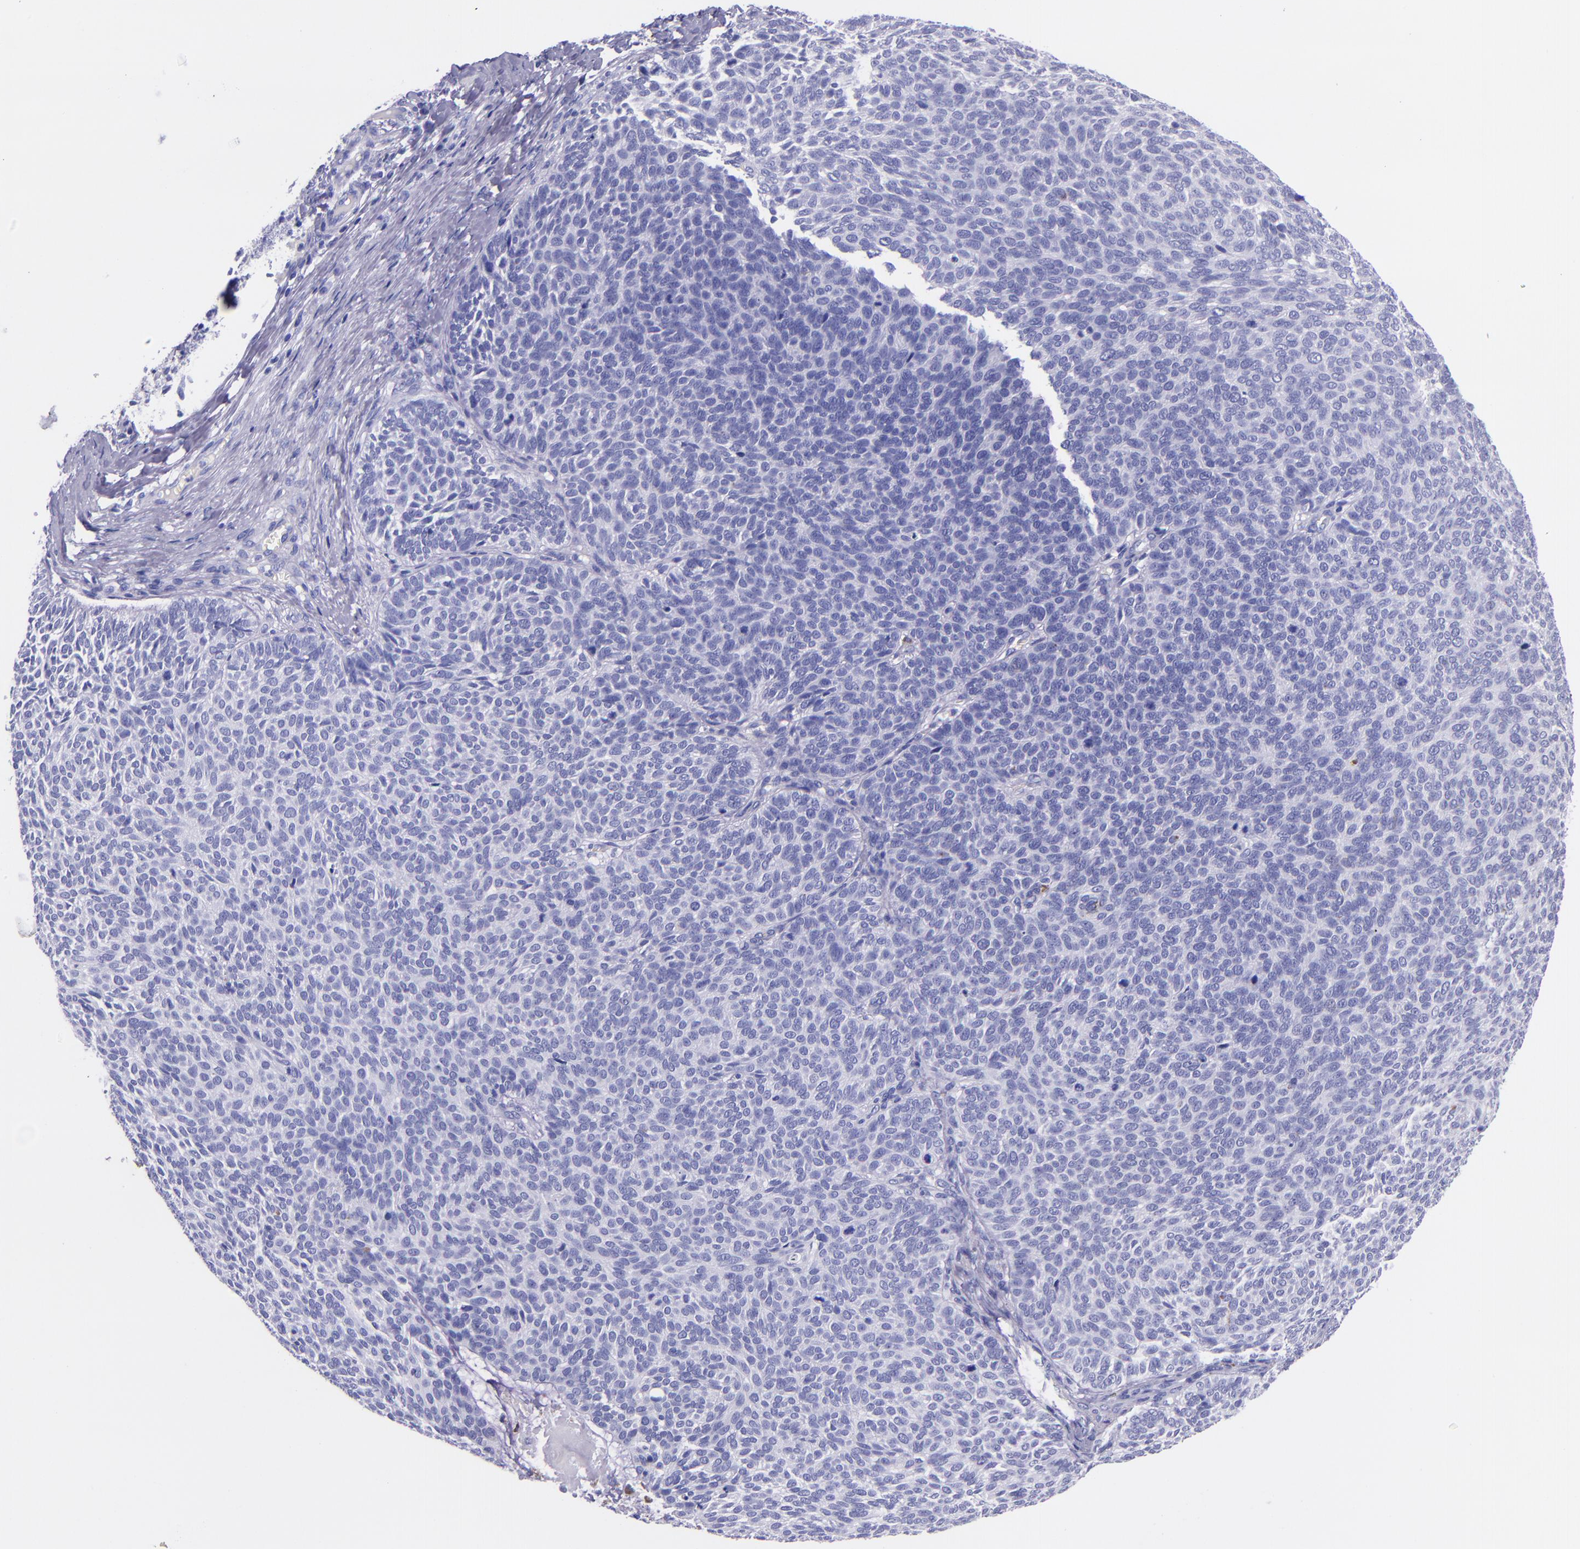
{"staining": {"intensity": "negative", "quantity": "none", "location": "none"}, "tissue": "skin cancer", "cell_type": "Tumor cells", "image_type": "cancer", "snomed": [{"axis": "morphology", "description": "Basal cell carcinoma"}, {"axis": "topography", "description": "Skin"}], "caption": "This is an immunohistochemistry histopathology image of skin cancer. There is no expression in tumor cells.", "gene": "SLPI", "patient": {"sex": "male", "age": 63}}